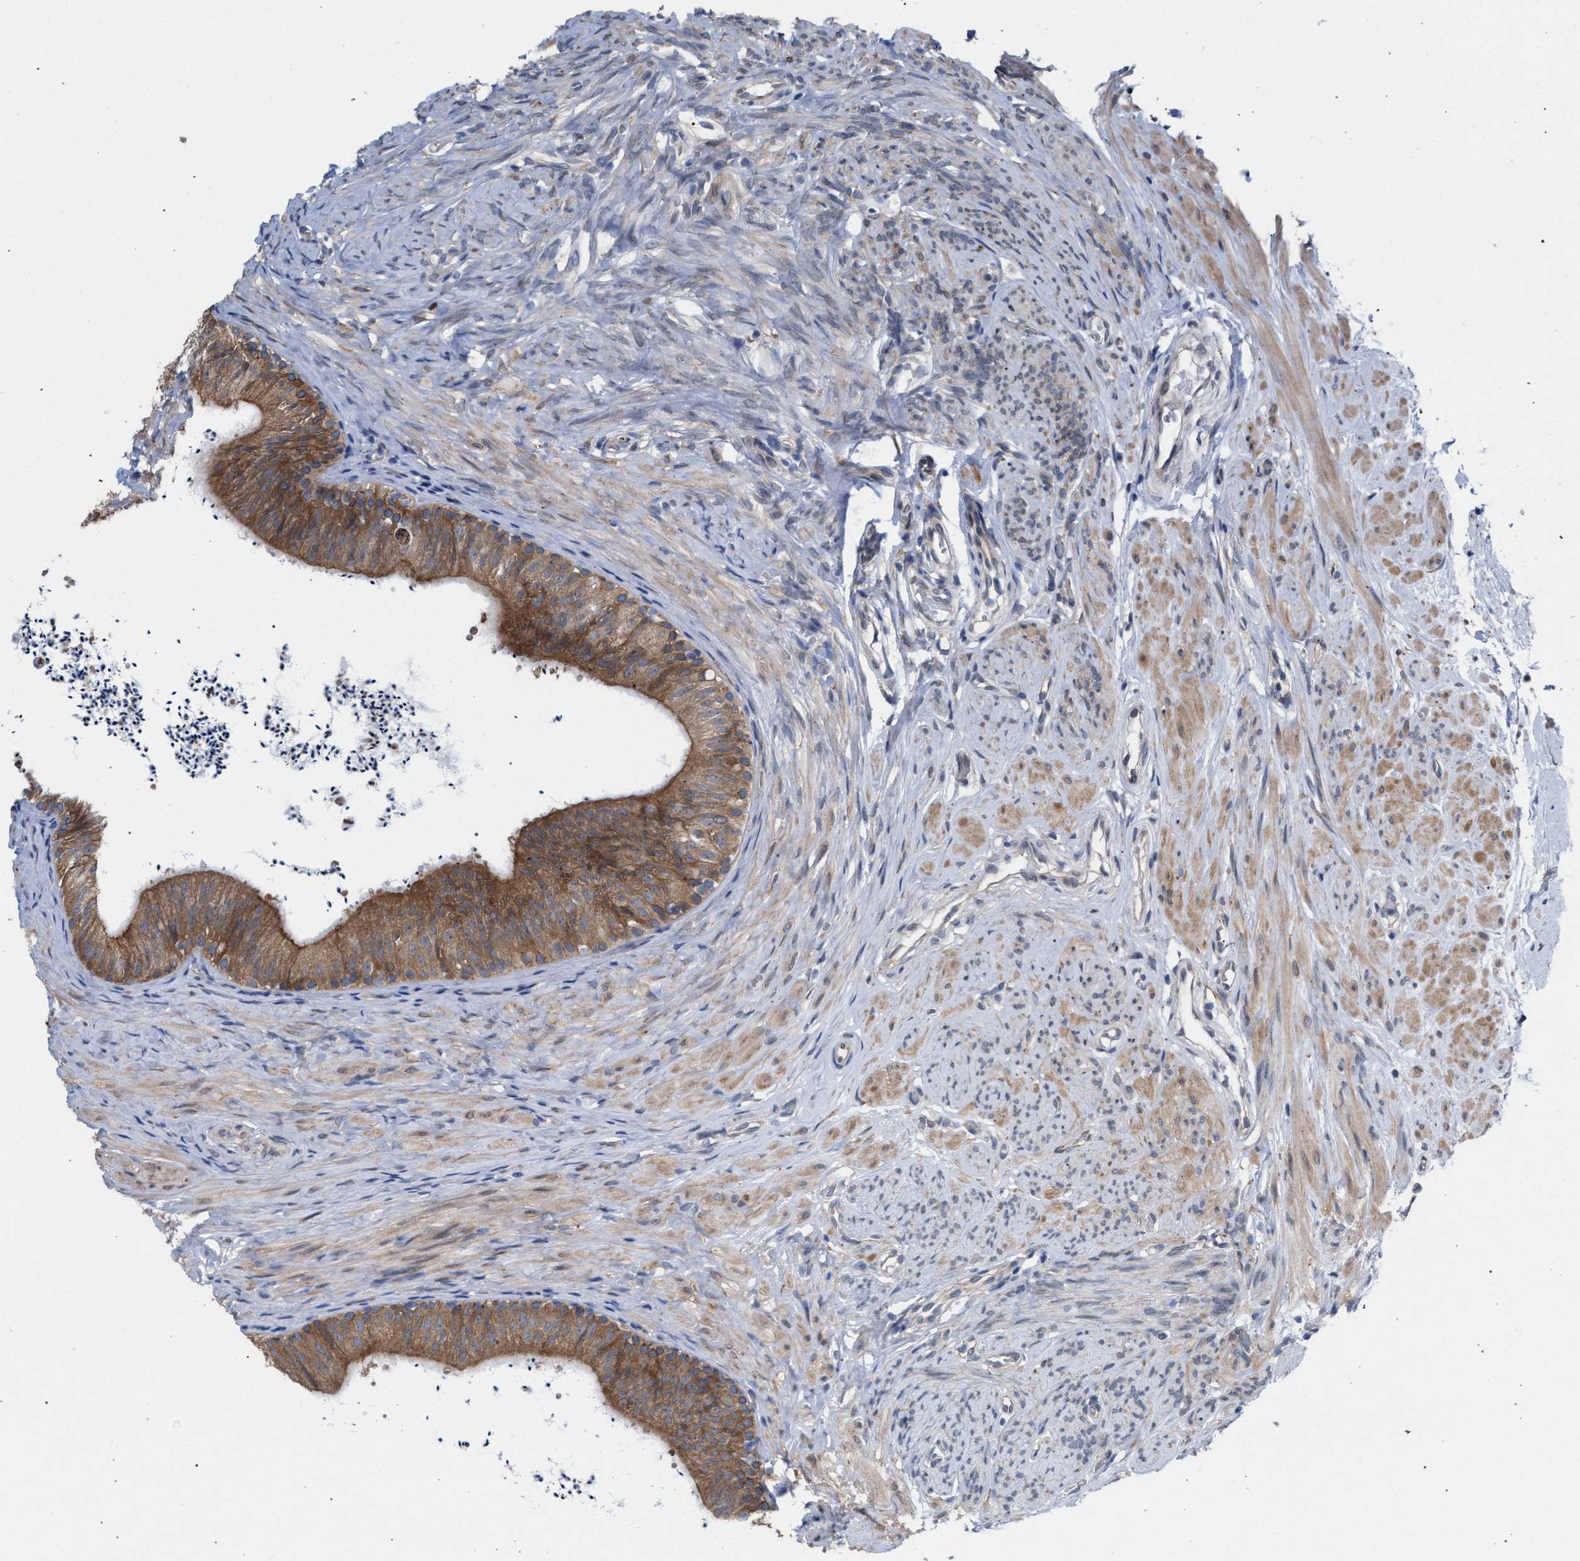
{"staining": {"intensity": "moderate", "quantity": ">75%", "location": "cytoplasmic/membranous"}, "tissue": "epididymis", "cell_type": "Glandular cells", "image_type": "normal", "snomed": [{"axis": "morphology", "description": "Normal tissue, NOS"}, {"axis": "topography", "description": "Epididymis"}], "caption": "A brown stain highlights moderate cytoplasmic/membranous expression of a protein in glandular cells of unremarkable epididymis. (Stains: DAB (3,3'-diaminobenzidine) in brown, nuclei in blue, Microscopy: brightfield microscopy at high magnification).", "gene": "ARPC5L", "patient": {"sex": "male", "age": 56}}